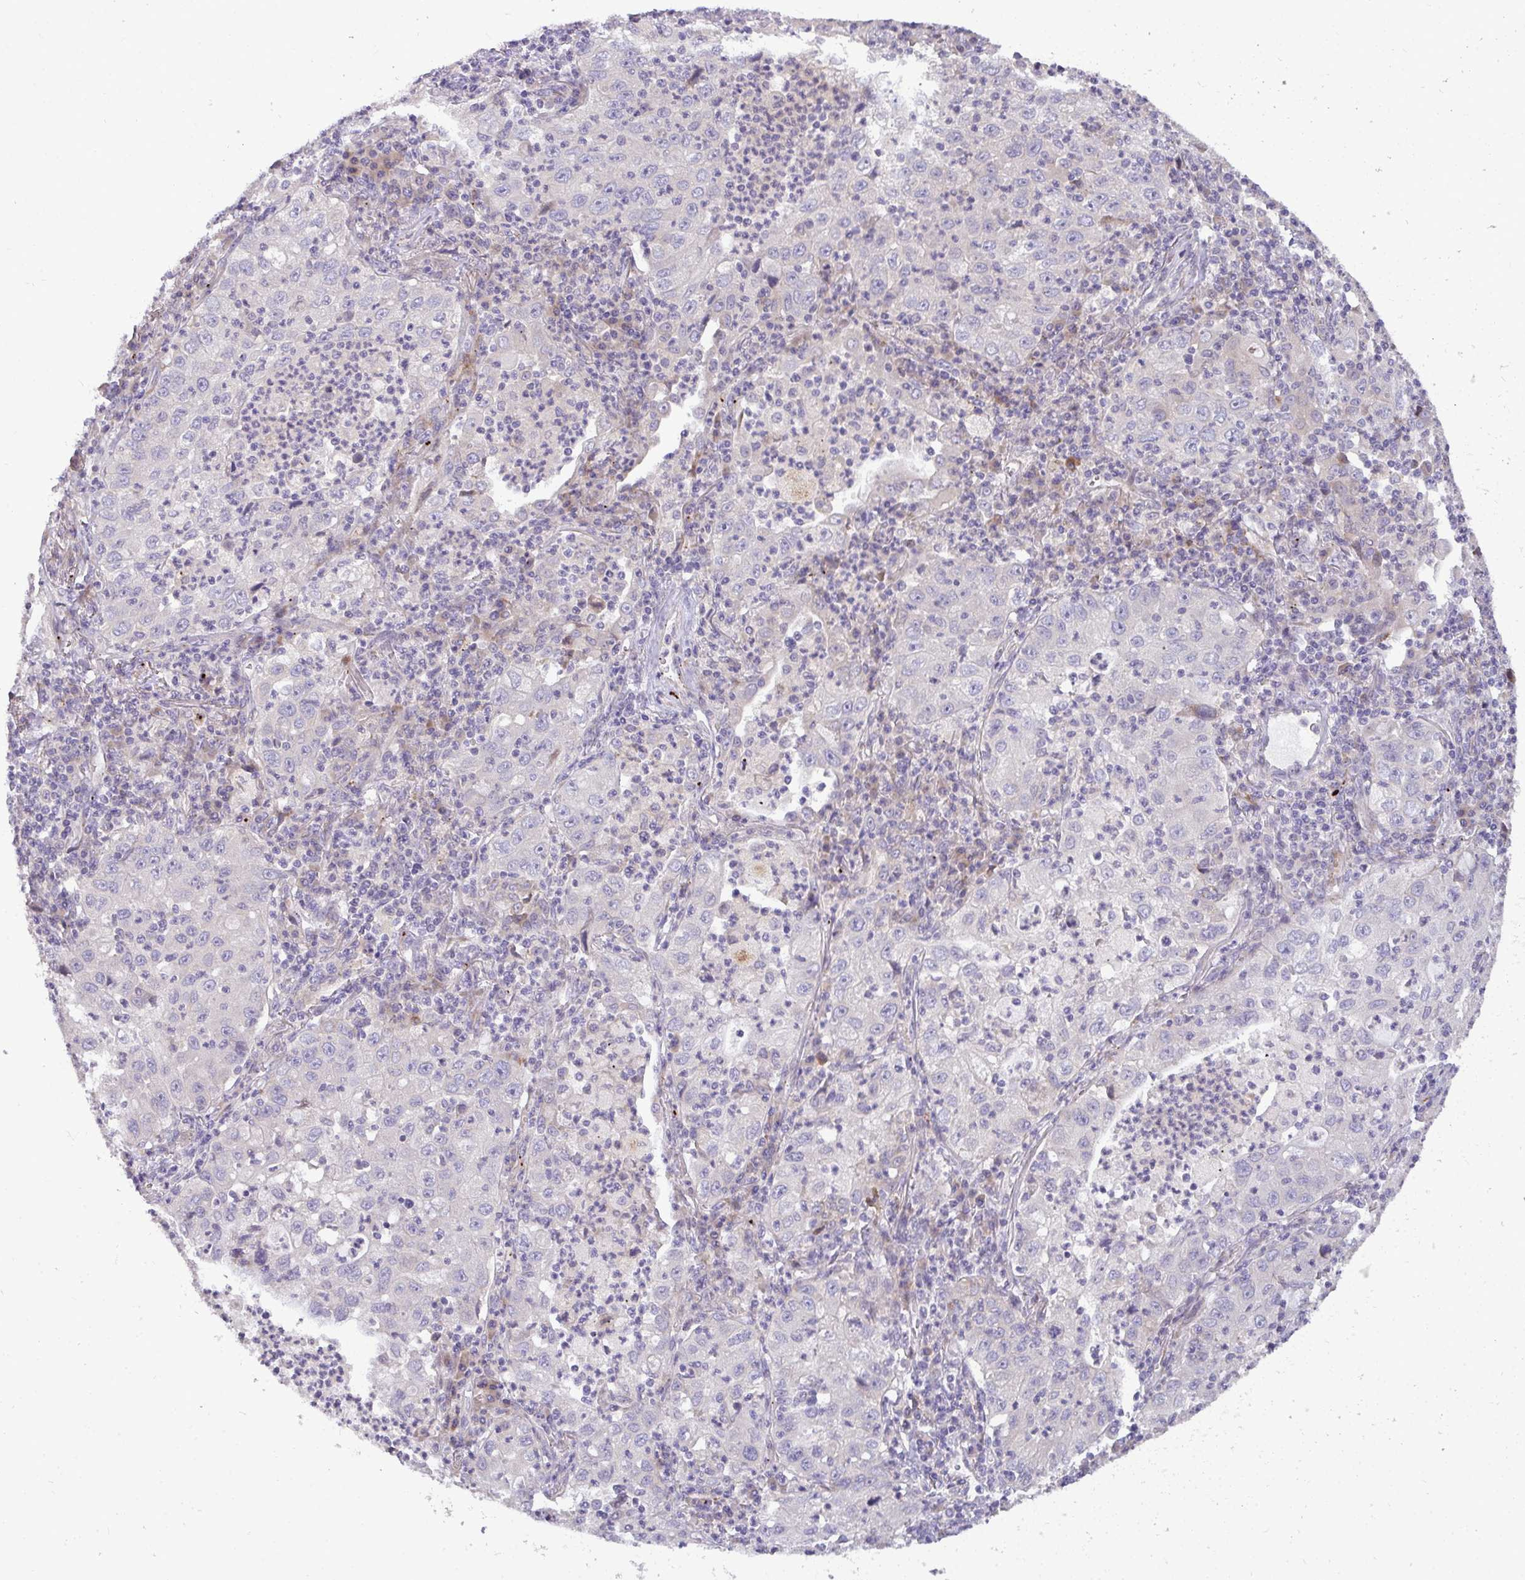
{"staining": {"intensity": "negative", "quantity": "none", "location": "none"}, "tissue": "lung cancer", "cell_type": "Tumor cells", "image_type": "cancer", "snomed": [{"axis": "morphology", "description": "Squamous cell carcinoma, NOS"}, {"axis": "topography", "description": "Lung"}], "caption": "DAB immunohistochemical staining of lung cancer reveals no significant positivity in tumor cells. (DAB (3,3'-diaminobenzidine) immunohistochemistry (IHC), high magnification).", "gene": "SH2D1B", "patient": {"sex": "male", "age": 71}}